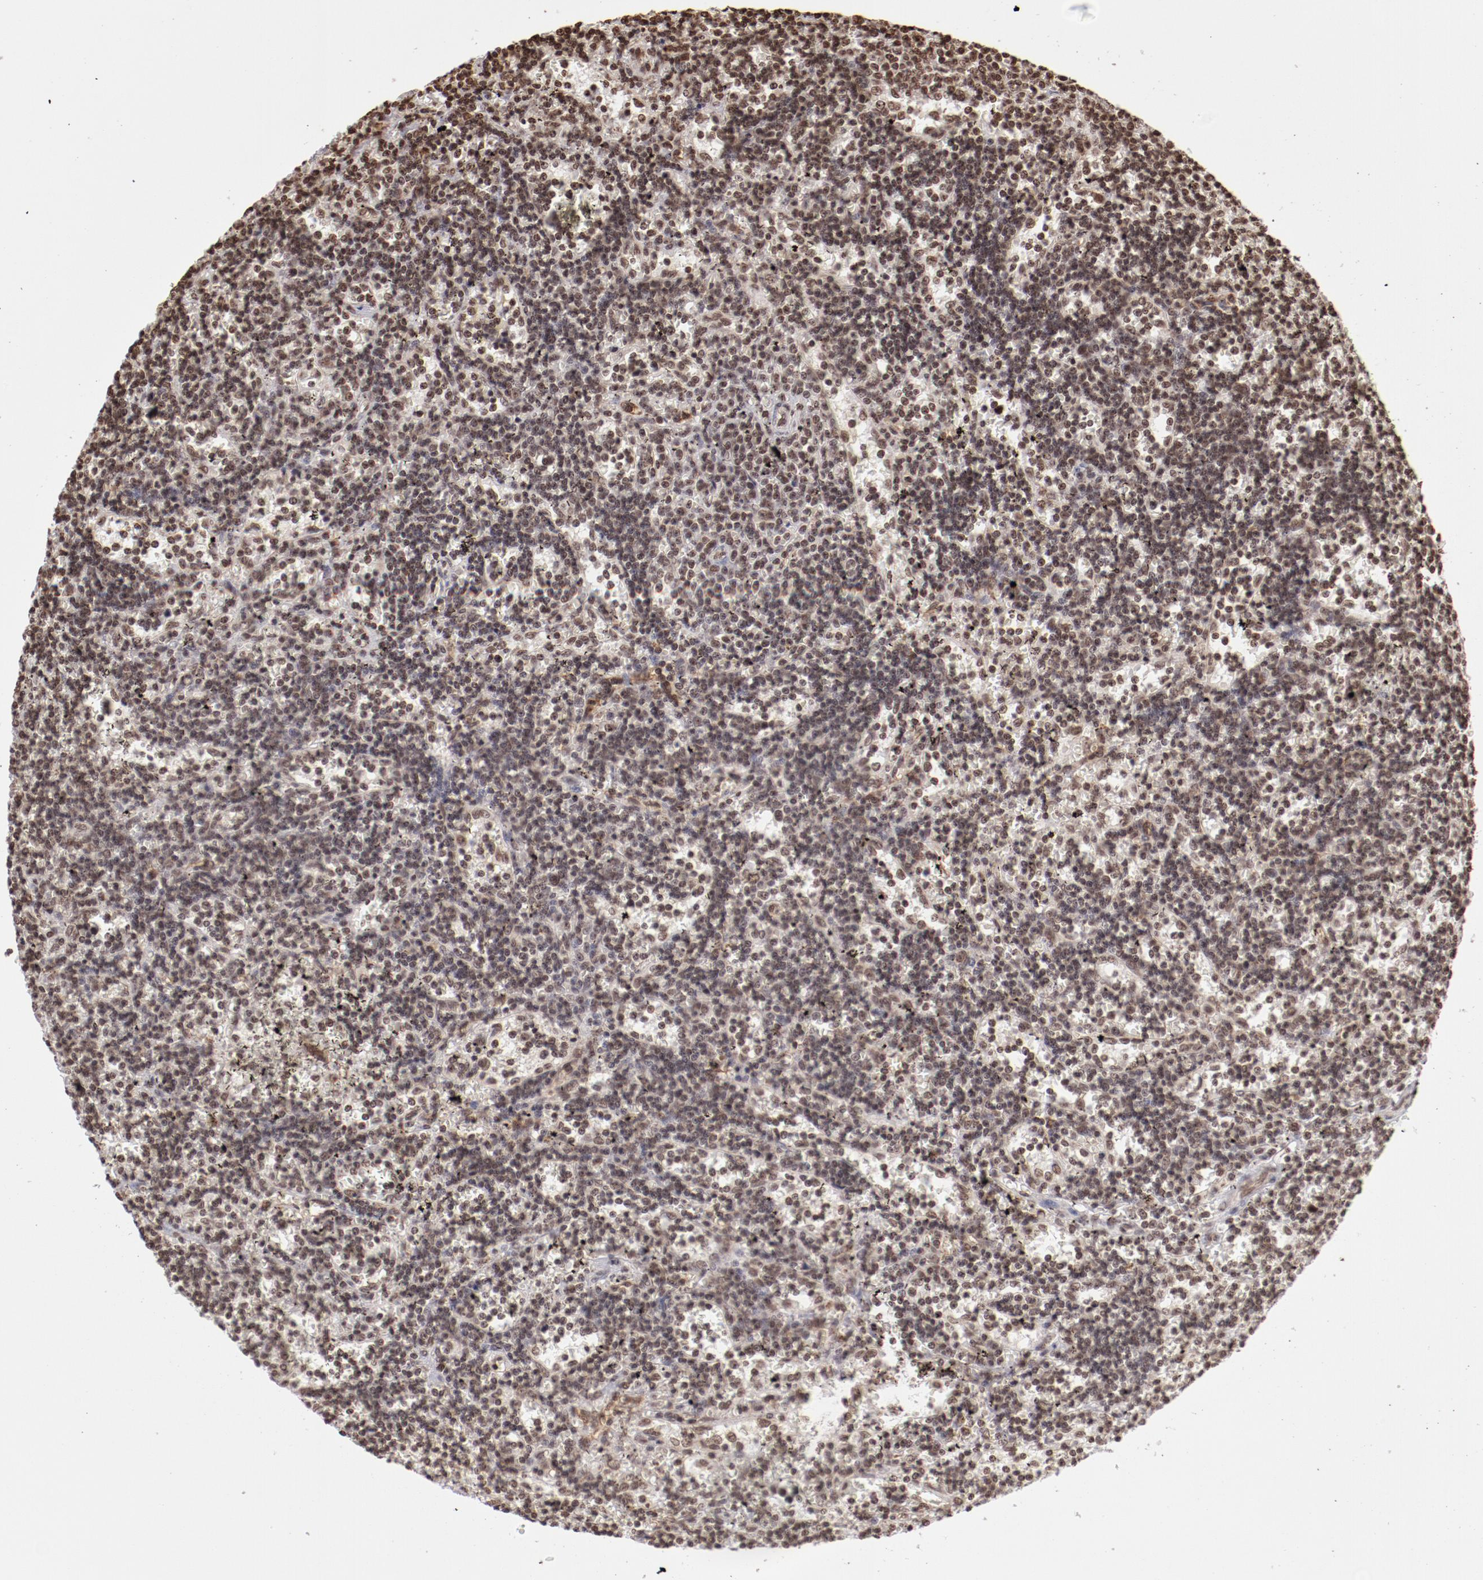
{"staining": {"intensity": "moderate", "quantity": ">75%", "location": "nuclear"}, "tissue": "lymphoma", "cell_type": "Tumor cells", "image_type": "cancer", "snomed": [{"axis": "morphology", "description": "Malignant lymphoma, non-Hodgkin's type, Low grade"}, {"axis": "topography", "description": "Spleen"}], "caption": "IHC of lymphoma demonstrates medium levels of moderate nuclear positivity in about >75% of tumor cells. The staining is performed using DAB brown chromogen to label protein expression. The nuclei are counter-stained blue using hematoxylin.", "gene": "ABL2", "patient": {"sex": "male", "age": 60}}